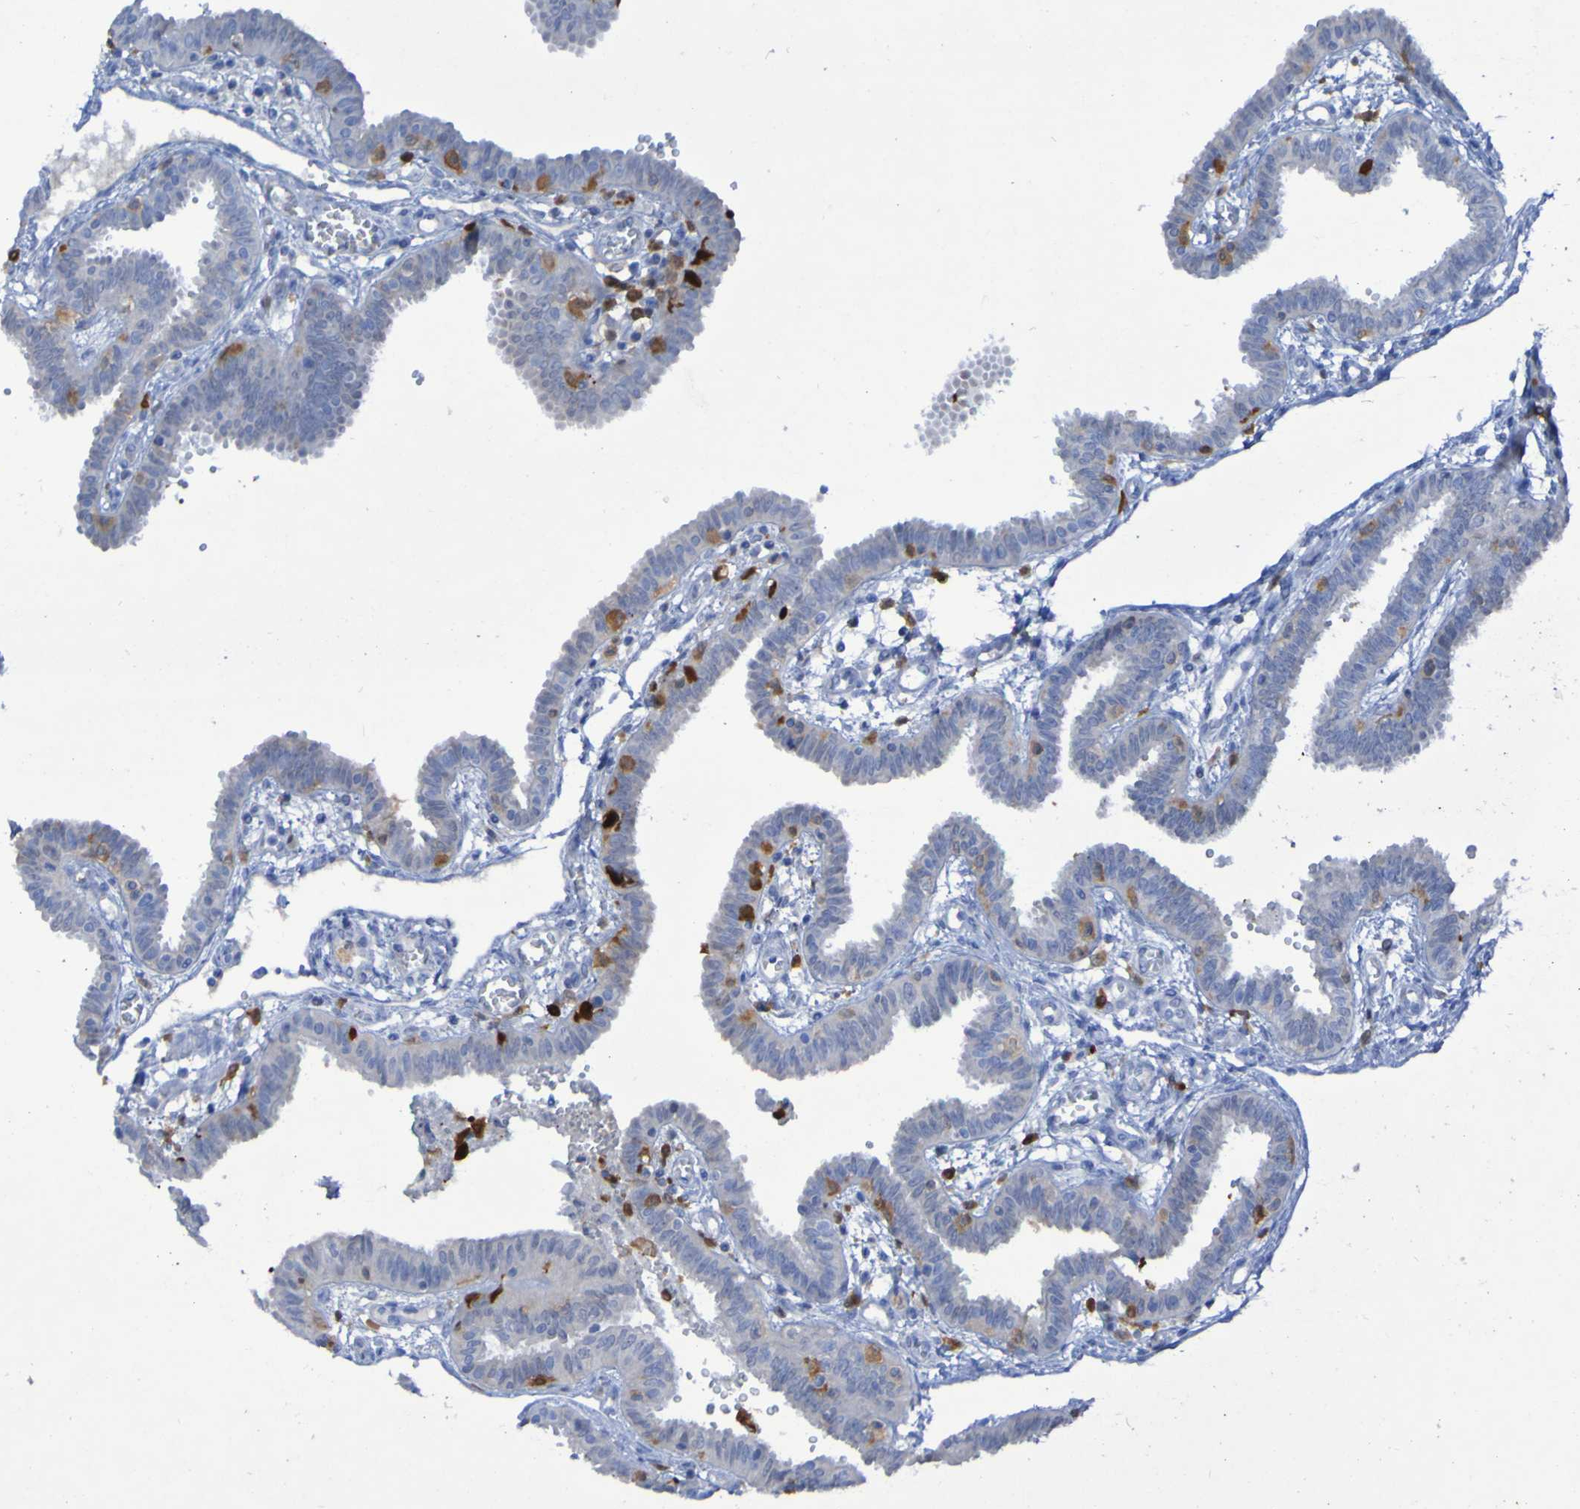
{"staining": {"intensity": "moderate", "quantity": "25%-75%", "location": "cytoplasmic/membranous"}, "tissue": "fallopian tube", "cell_type": "Glandular cells", "image_type": "normal", "snomed": [{"axis": "morphology", "description": "Normal tissue, NOS"}, {"axis": "topography", "description": "Fallopian tube"}], "caption": "Immunohistochemistry (DAB (3,3'-diaminobenzidine)) staining of unremarkable fallopian tube reveals moderate cytoplasmic/membranous protein positivity in about 25%-75% of glandular cells.", "gene": "MPPE1", "patient": {"sex": "female", "age": 32}}